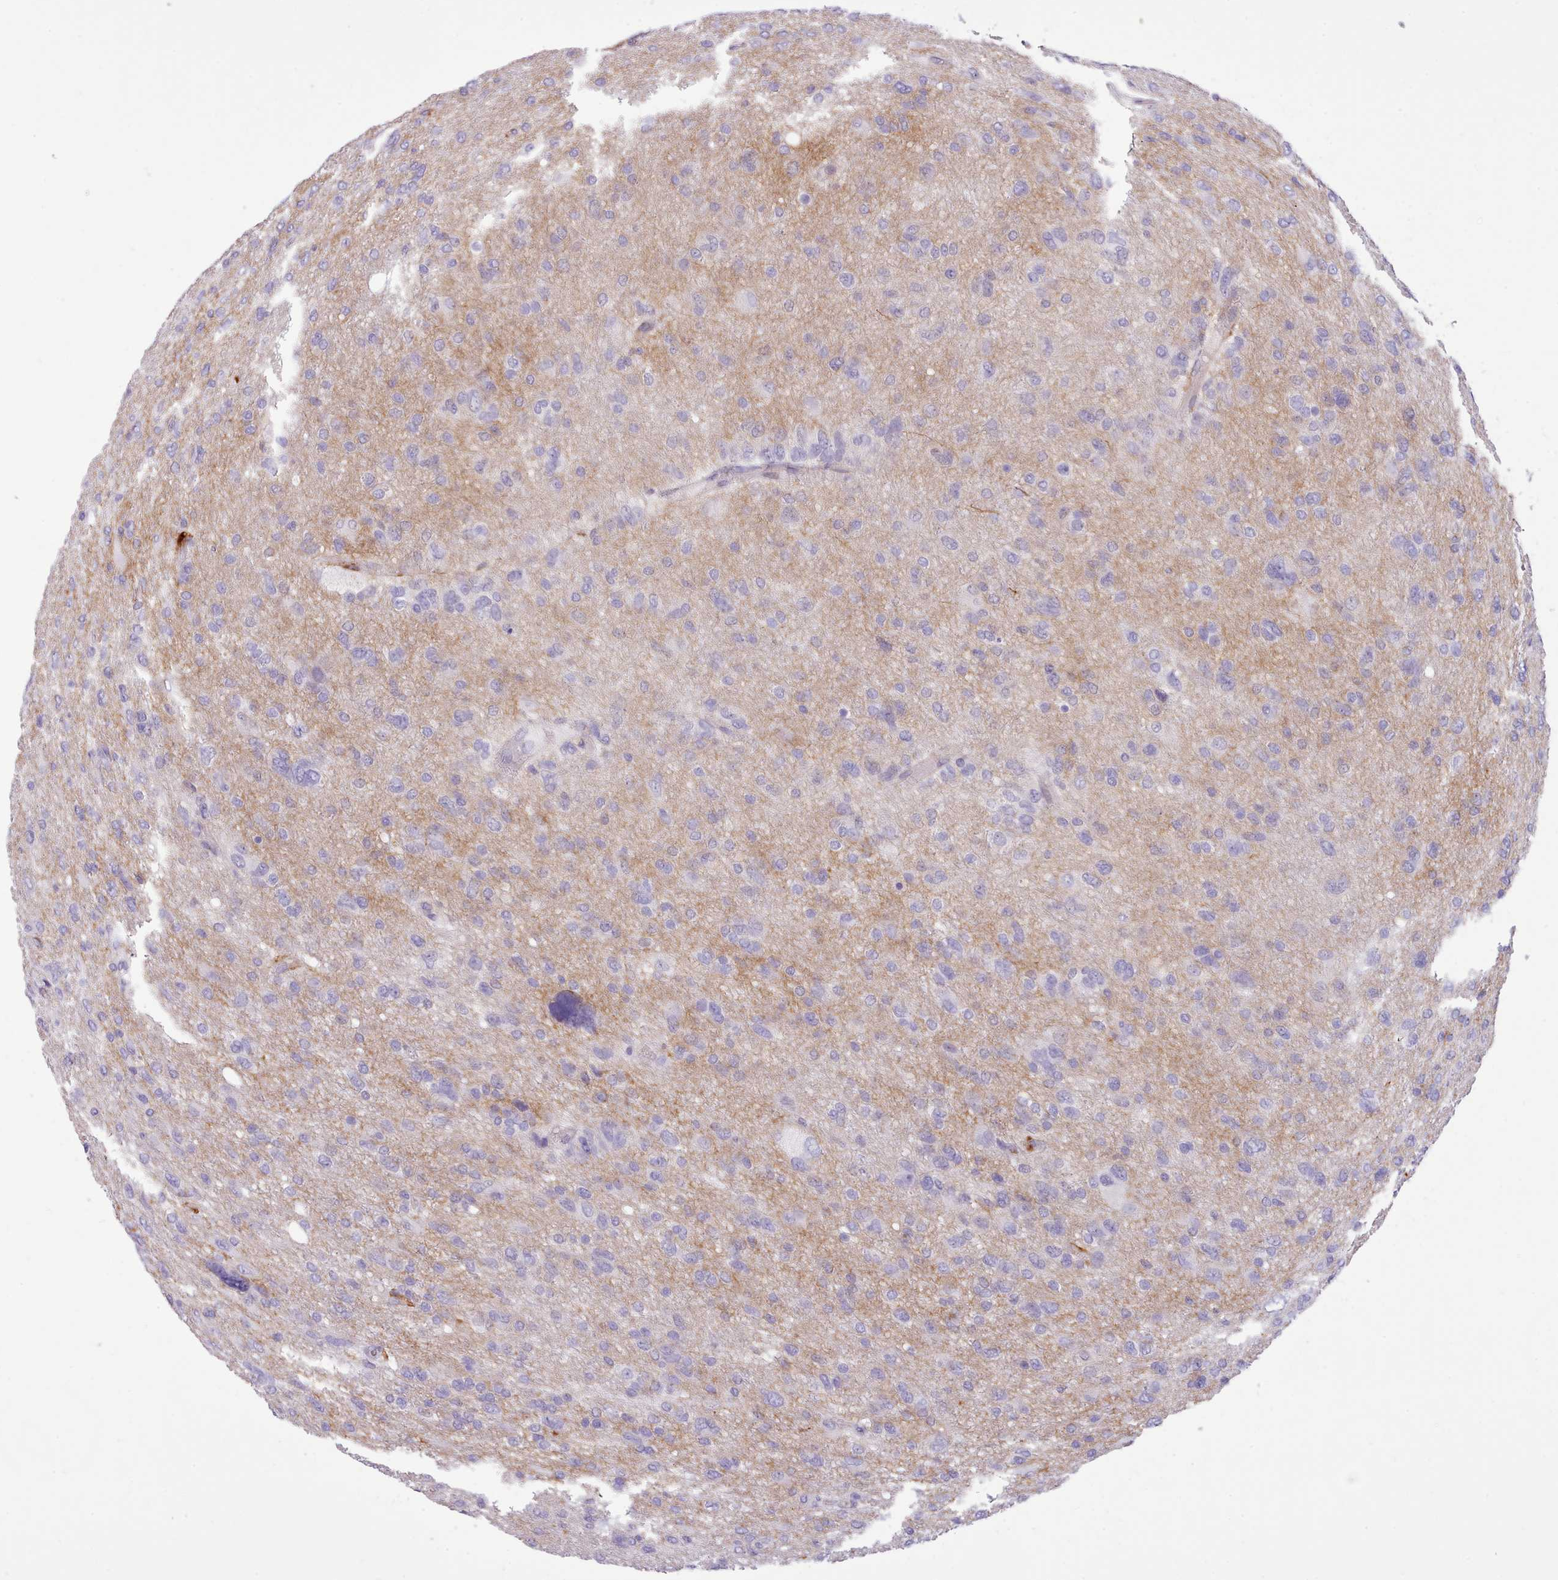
{"staining": {"intensity": "negative", "quantity": "none", "location": "none"}, "tissue": "glioma", "cell_type": "Tumor cells", "image_type": "cancer", "snomed": [{"axis": "morphology", "description": "Glioma, malignant, High grade"}, {"axis": "topography", "description": "Brain"}], "caption": "Tumor cells are negative for brown protein staining in glioma. (DAB immunohistochemistry (IHC), high magnification).", "gene": "CYP2A13", "patient": {"sex": "female", "age": 59}}